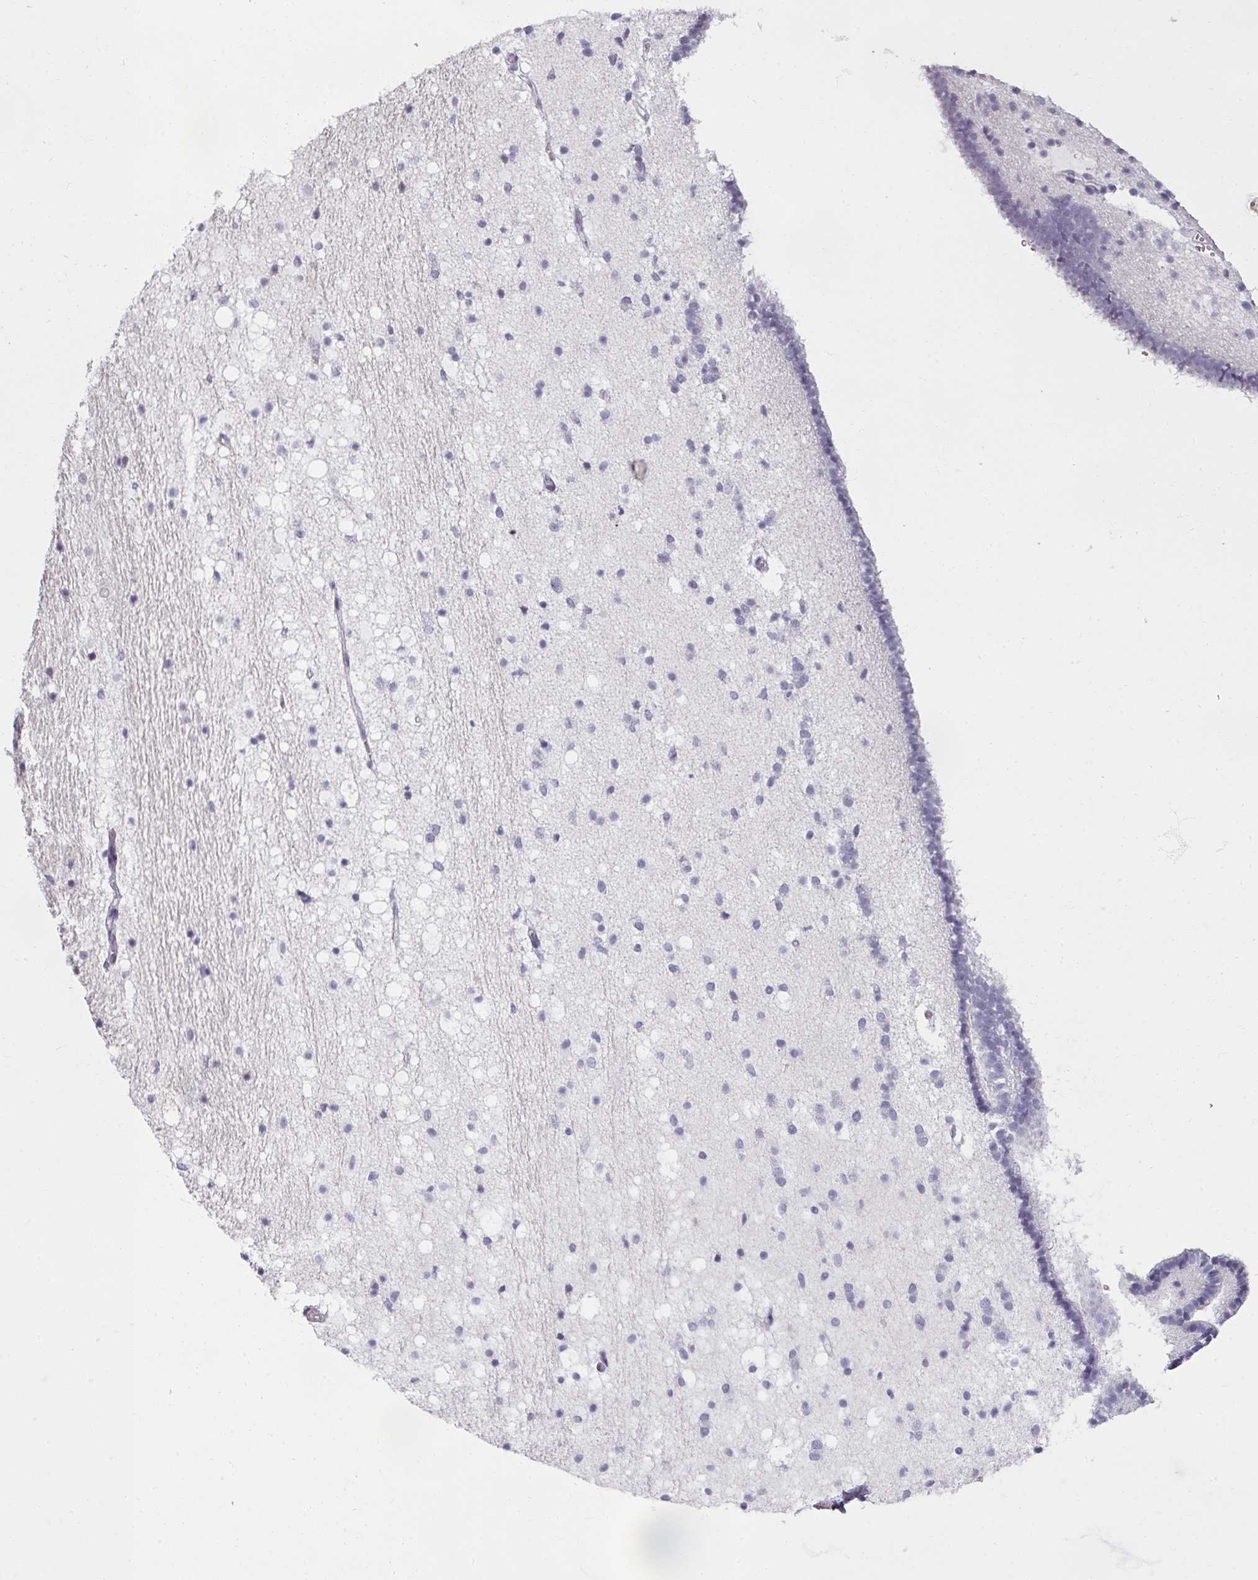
{"staining": {"intensity": "negative", "quantity": "none", "location": "none"}, "tissue": "caudate", "cell_type": "Glial cells", "image_type": "normal", "snomed": [{"axis": "morphology", "description": "Normal tissue, NOS"}, {"axis": "topography", "description": "Lateral ventricle wall"}], "caption": "Glial cells are negative for brown protein staining in unremarkable caudate. (DAB (3,3'-diaminobenzidine) IHC visualized using brightfield microscopy, high magnification).", "gene": "REG3A", "patient": {"sex": "male", "age": 37}}